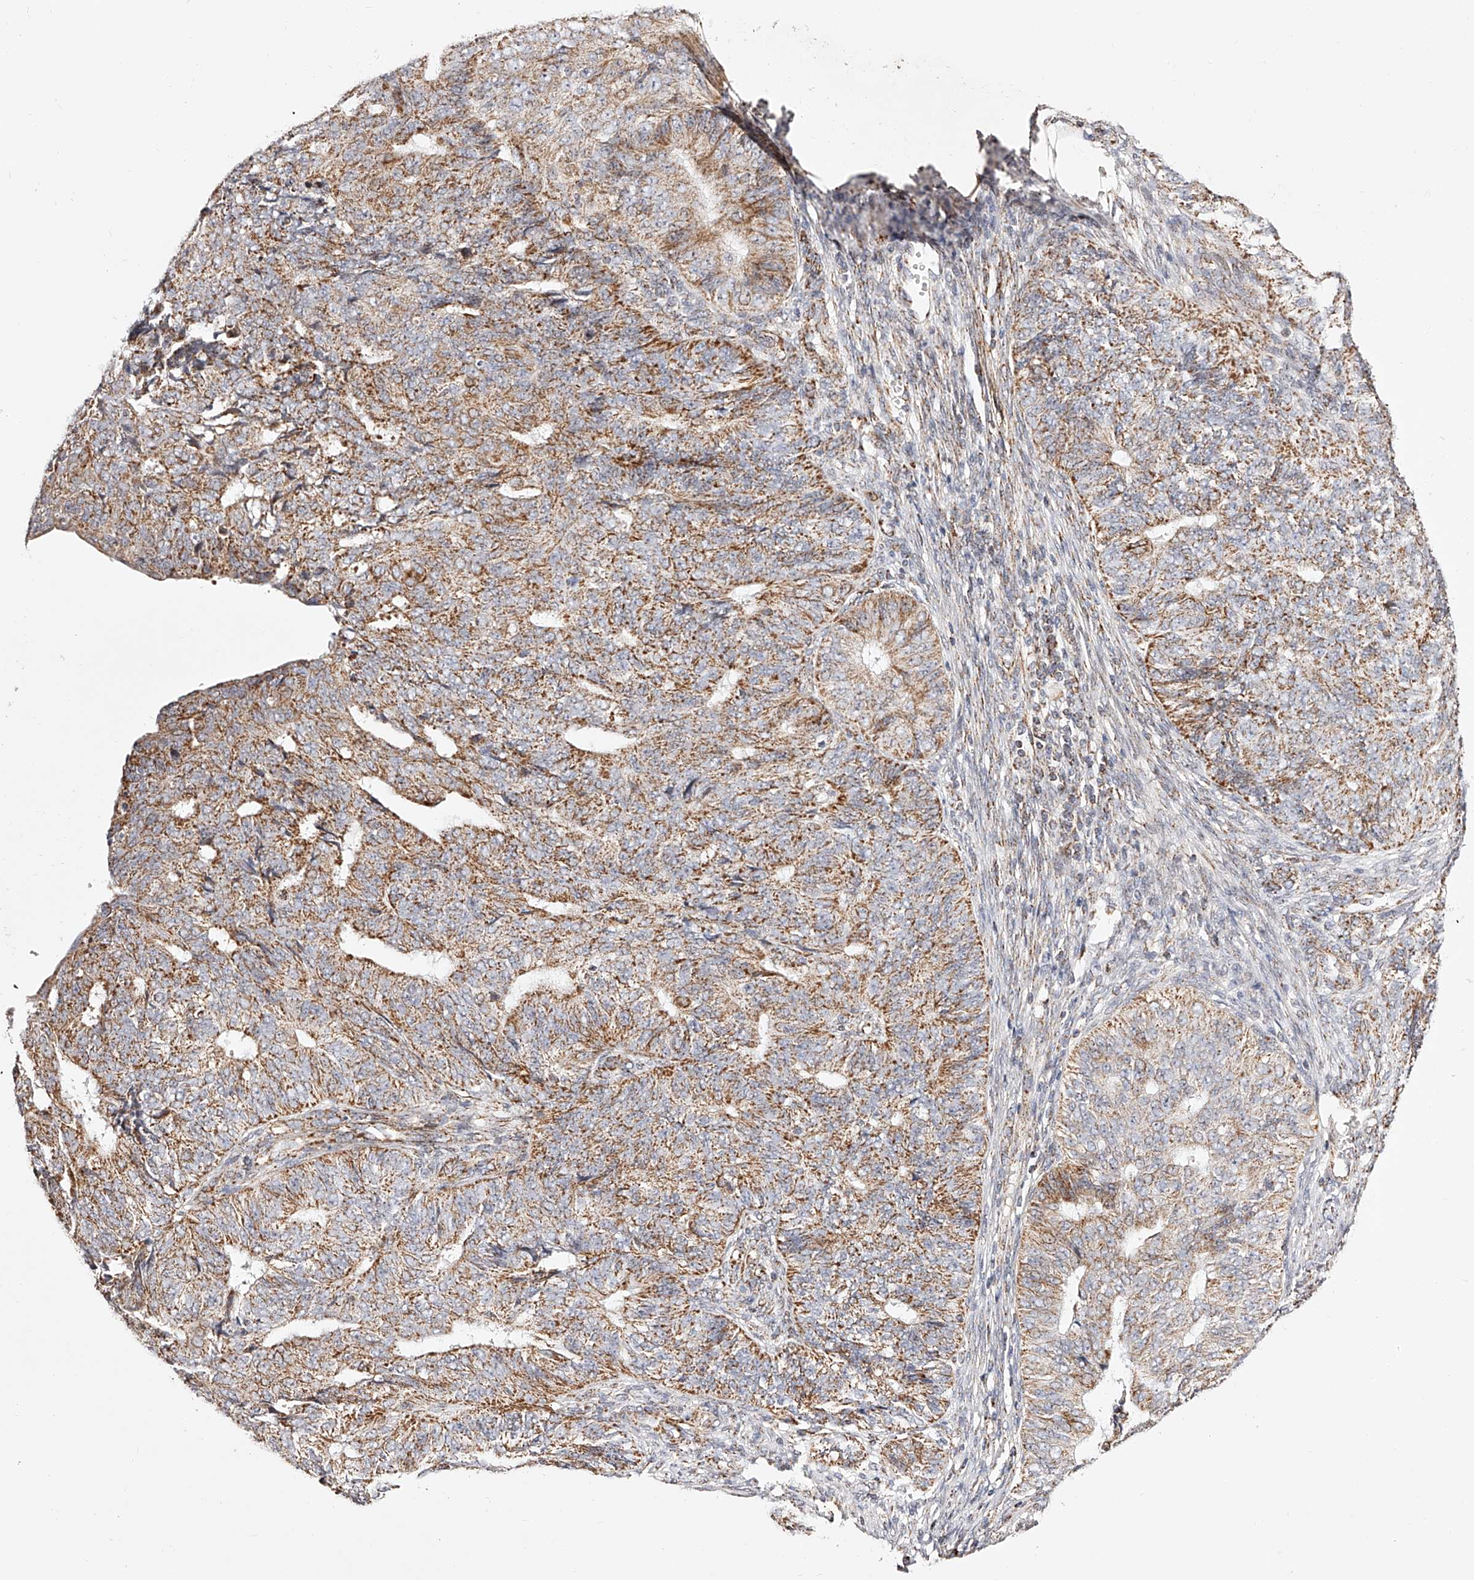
{"staining": {"intensity": "moderate", "quantity": ">75%", "location": "cytoplasmic/membranous"}, "tissue": "endometrial cancer", "cell_type": "Tumor cells", "image_type": "cancer", "snomed": [{"axis": "morphology", "description": "Adenocarcinoma, NOS"}, {"axis": "topography", "description": "Endometrium"}], "caption": "High-magnification brightfield microscopy of adenocarcinoma (endometrial) stained with DAB (brown) and counterstained with hematoxylin (blue). tumor cells exhibit moderate cytoplasmic/membranous expression is seen in about>75% of cells. (DAB = brown stain, brightfield microscopy at high magnification).", "gene": "NDUFV3", "patient": {"sex": "female", "age": 32}}